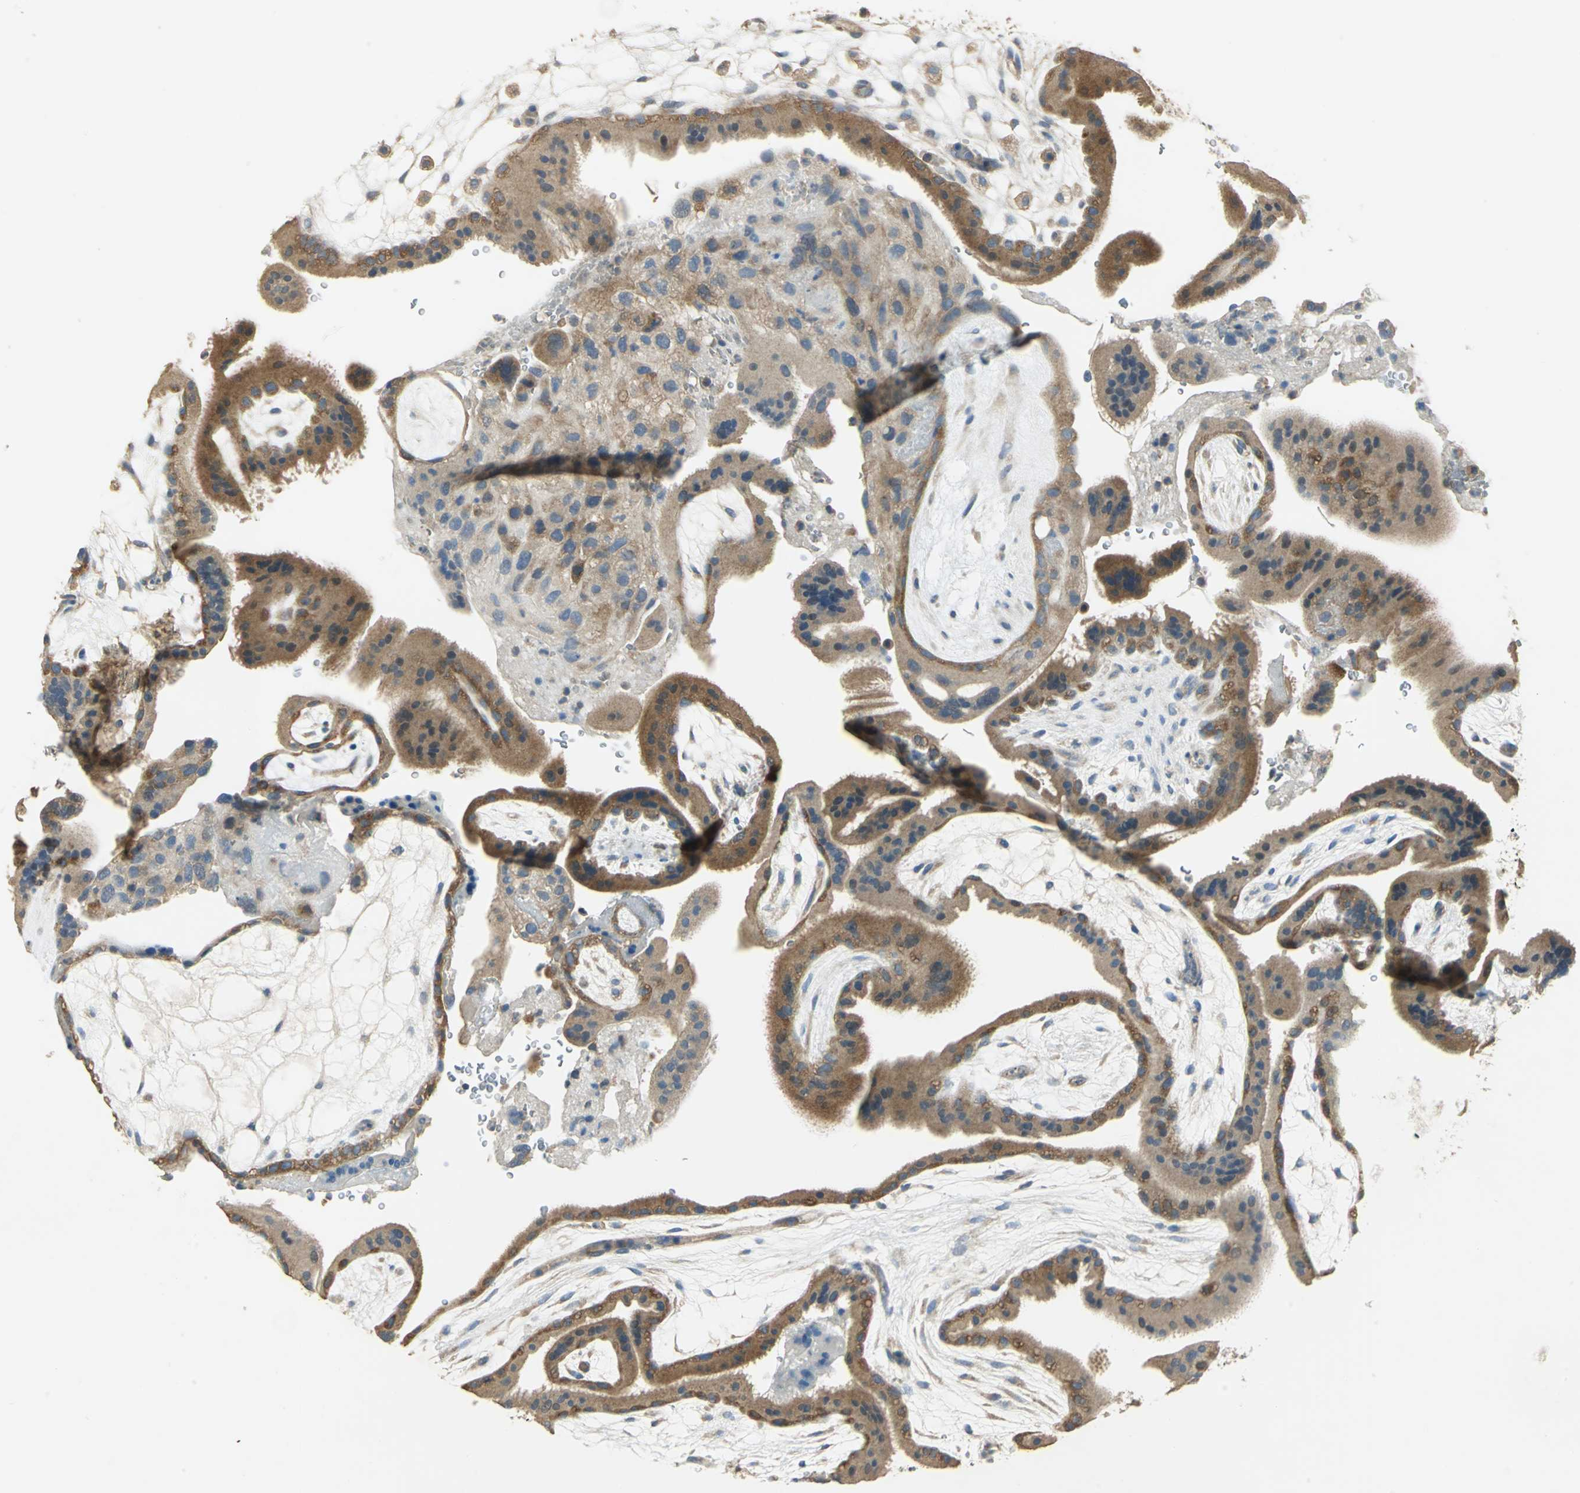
{"staining": {"intensity": "moderate", "quantity": ">75%", "location": "cytoplasmic/membranous"}, "tissue": "placenta", "cell_type": "Decidual cells", "image_type": "normal", "snomed": [{"axis": "morphology", "description": "Normal tissue, NOS"}, {"axis": "topography", "description": "Placenta"}], "caption": "Normal placenta shows moderate cytoplasmic/membranous expression in about >75% of decidual cells, visualized by immunohistochemistry.", "gene": "SHC2", "patient": {"sex": "female", "age": 19}}